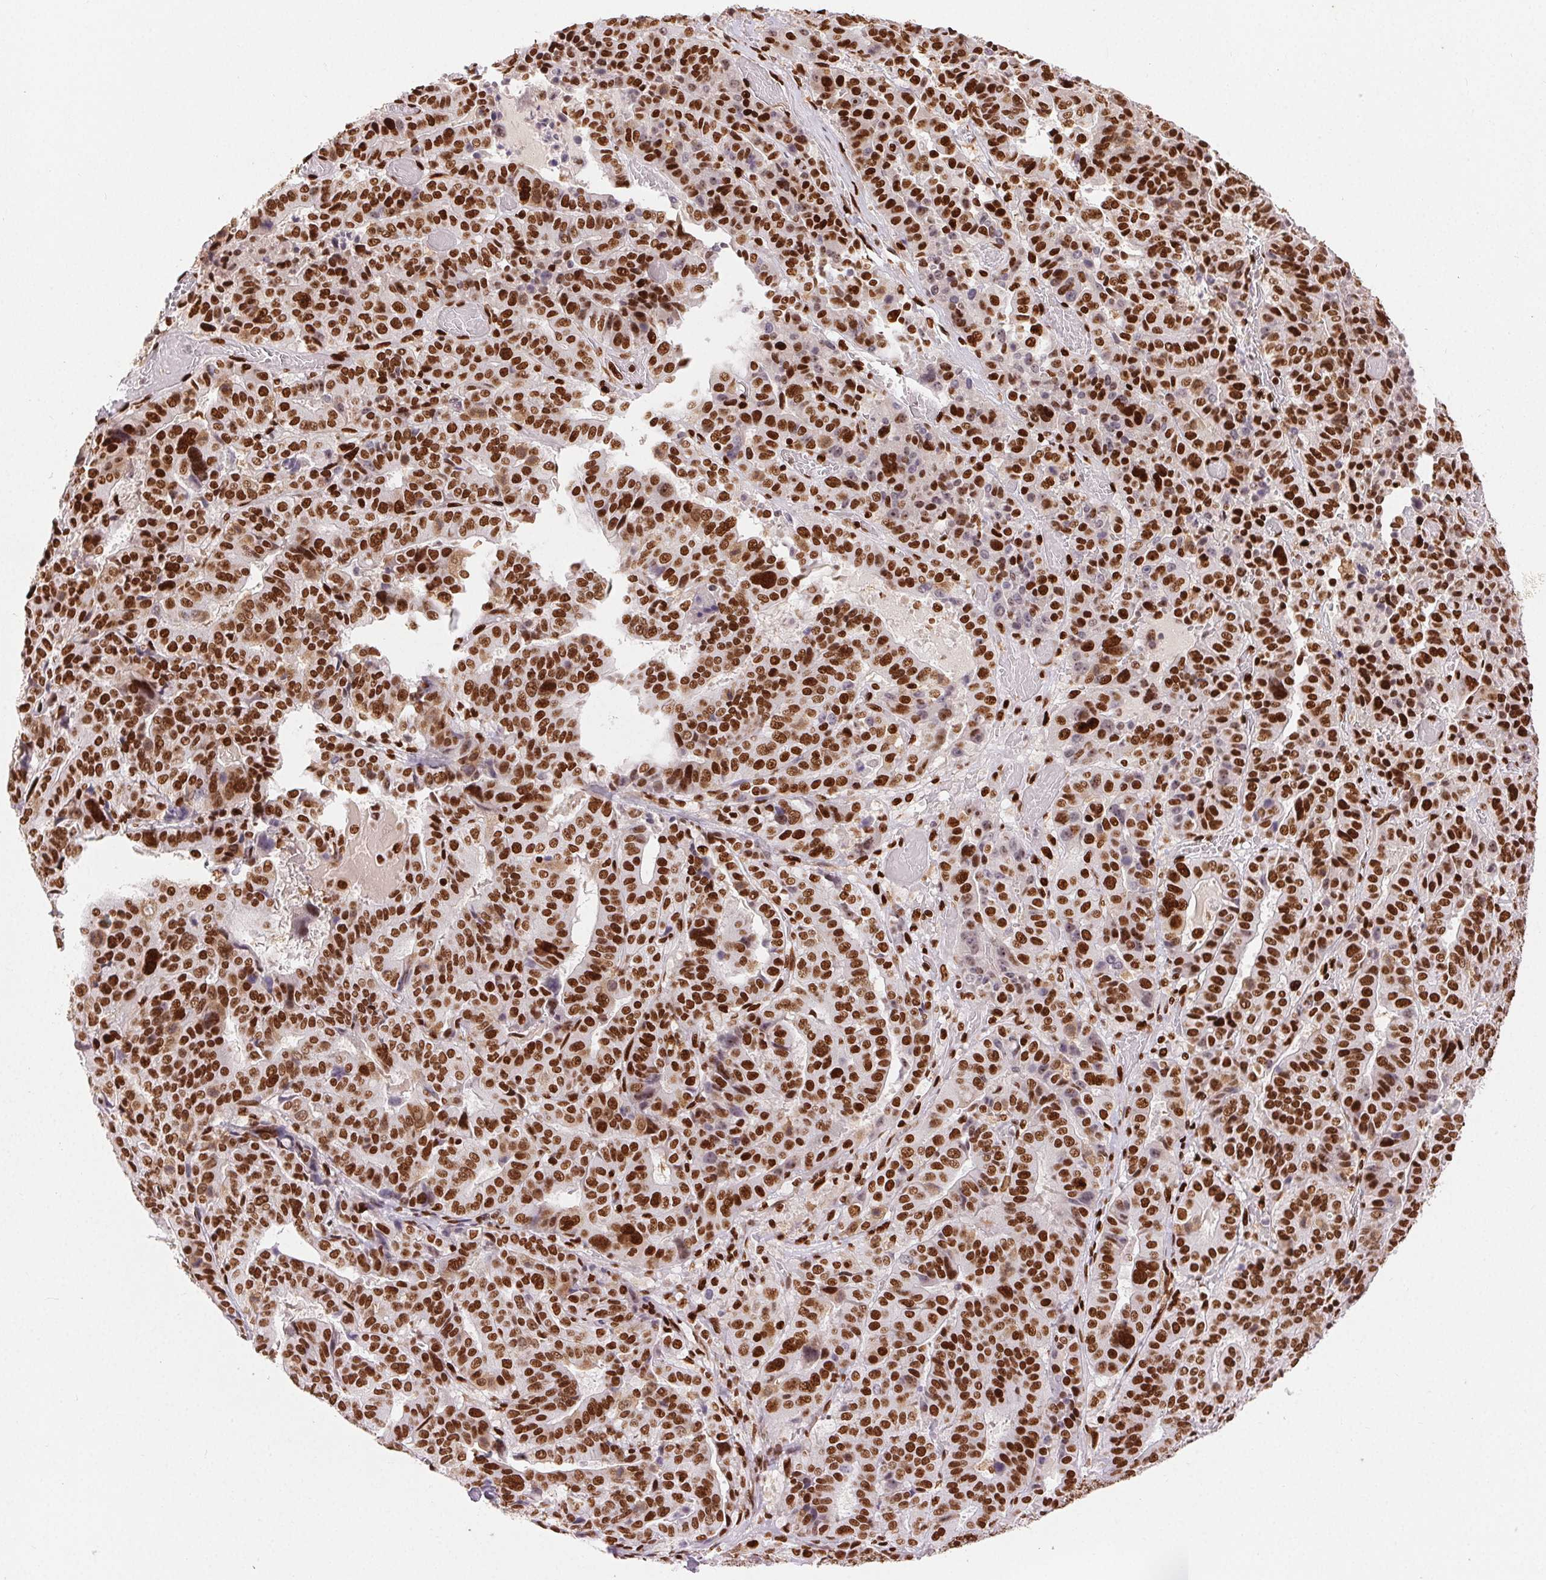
{"staining": {"intensity": "strong", "quantity": ">75%", "location": "nuclear"}, "tissue": "stomach cancer", "cell_type": "Tumor cells", "image_type": "cancer", "snomed": [{"axis": "morphology", "description": "Adenocarcinoma, NOS"}, {"axis": "topography", "description": "Stomach"}], "caption": "Strong nuclear expression is seen in approximately >75% of tumor cells in stomach cancer (adenocarcinoma).", "gene": "ZNF80", "patient": {"sex": "male", "age": 48}}